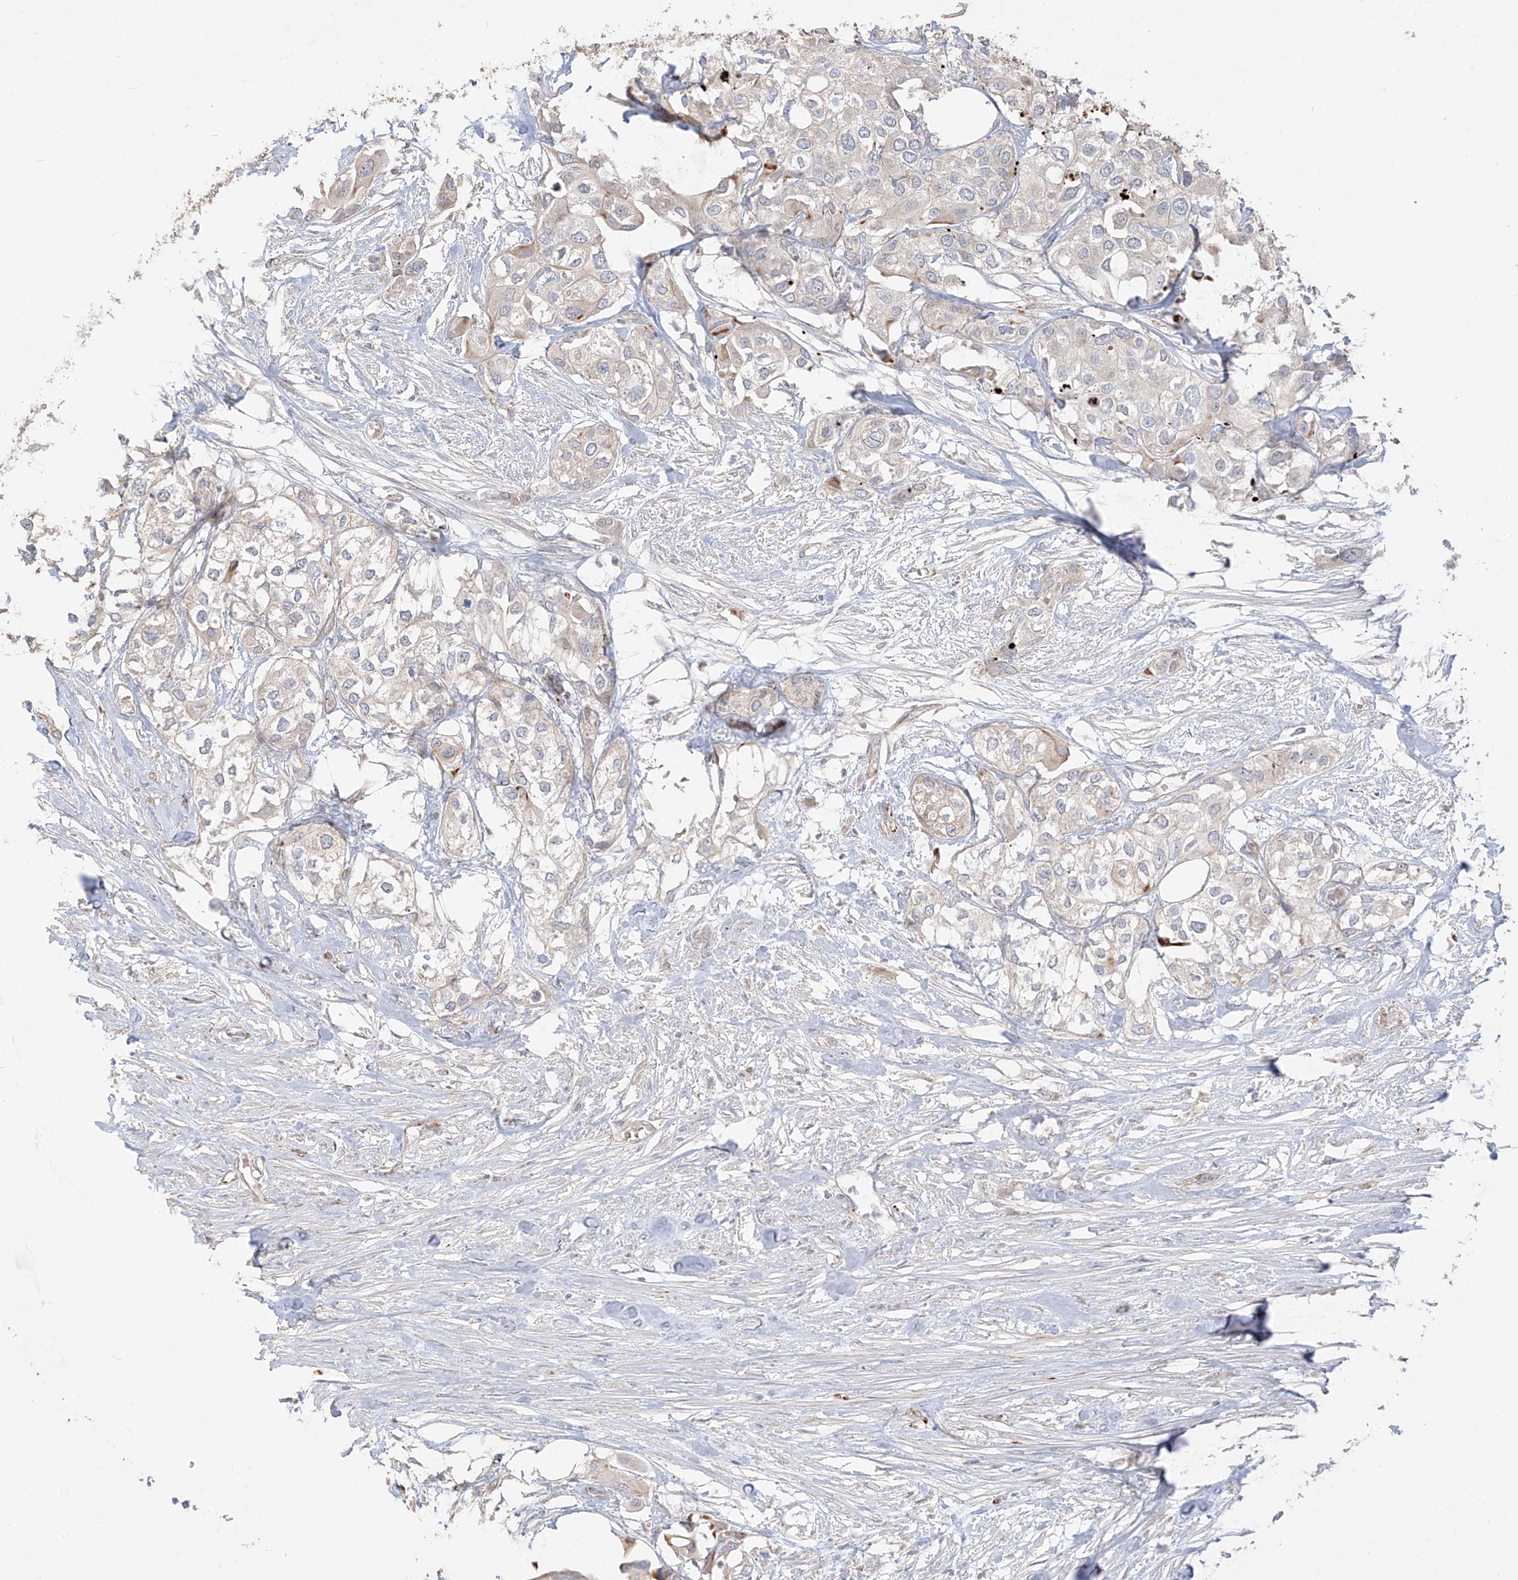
{"staining": {"intensity": "negative", "quantity": "none", "location": "none"}, "tissue": "urothelial cancer", "cell_type": "Tumor cells", "image_type": "cancer", "snomed": [{"axis": "morphology", "description": "Urothelial carcinoma, High grade"}, {"axis": "topography", "description": "Urinary bladder"}], "caption": "The histopathology image displays no staining of tumor cells in urothelial cancer.", "gene": "DCDC2", "patient": {"sex": "male", "age": 64}}